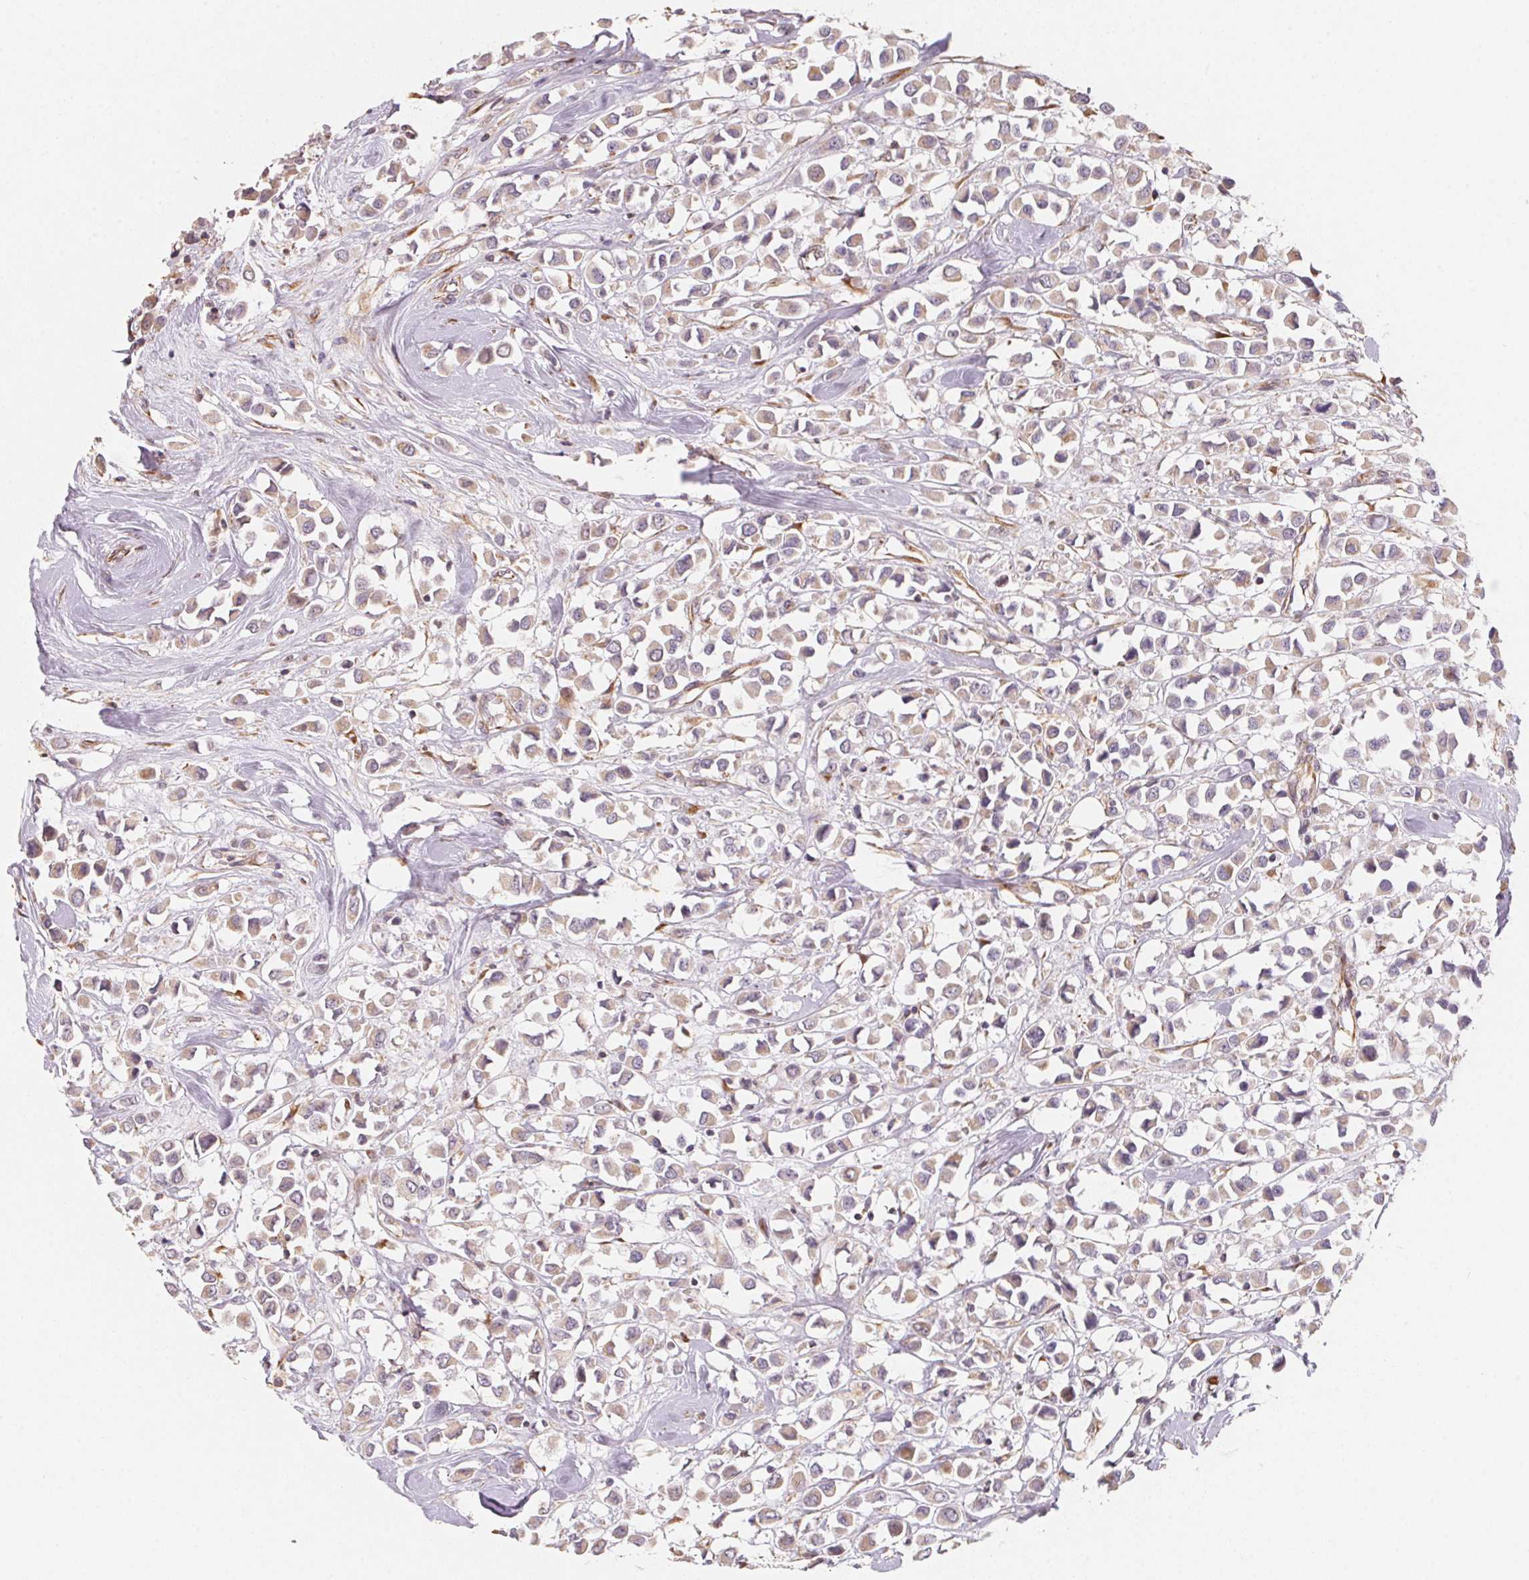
{"staining": {"intensity": "weak", "quantity": "25%-75%", "location": "cytoplasmic/membranous"}, "tissue": "breast cancer", "cell_type": "Tumor cells", "image_type": "cancer", "snomed": [{"axis": "morphology", "description": "Duct carcinoma"}, {"axis": "topography", "description": "Breast"}], "caption": "Approximately 25%-75% of tumor cells in human breast cancer (intraductal carcinoma) exhibit weak cytoplasmic/membranous protein staining as visualized by brown immunohistochemical staining.", "gene": "TSPAN12", "patient": {"sex": "female", "age": 61}}